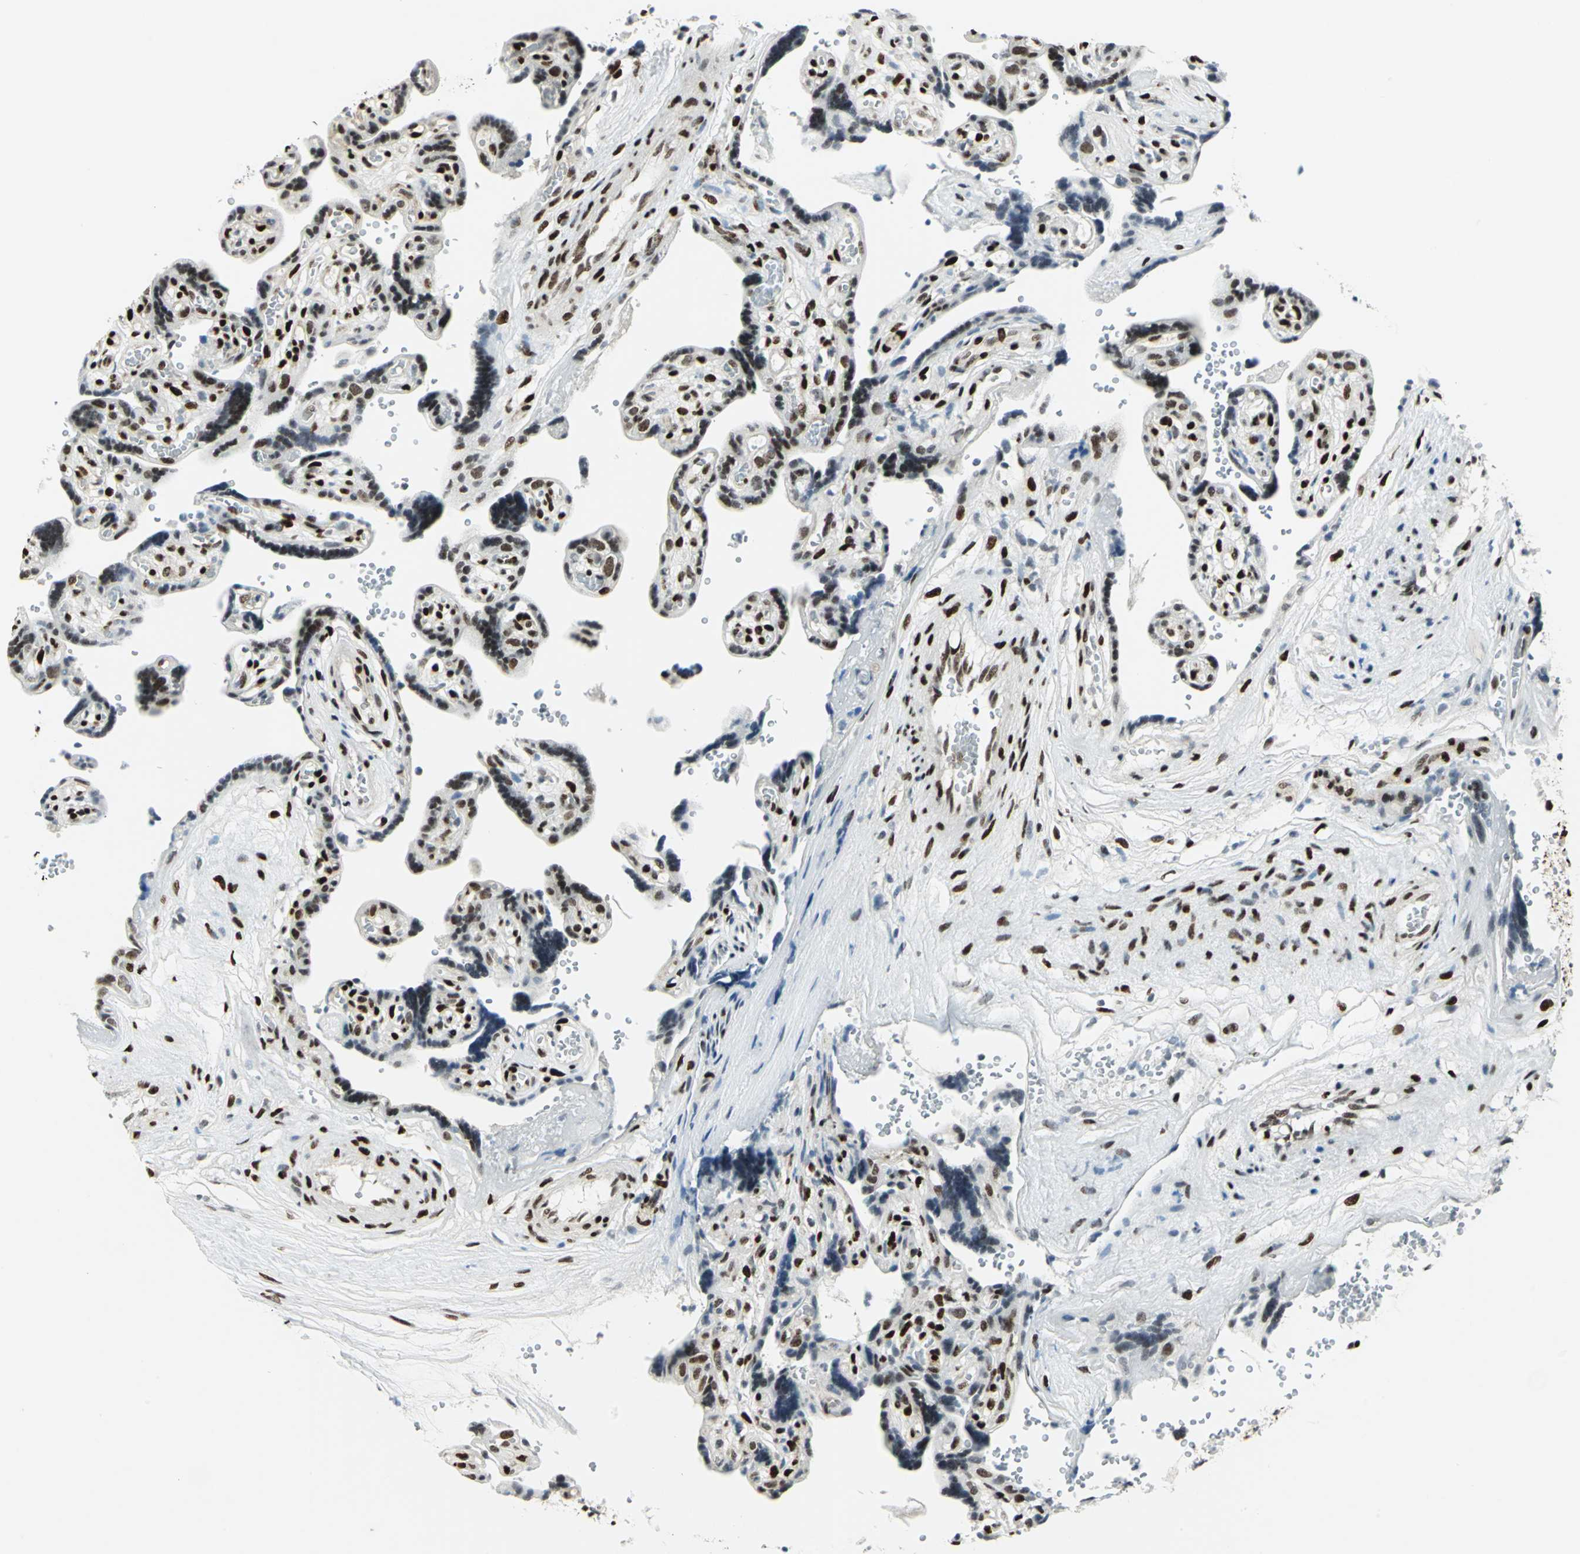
{"staining": {"intensity": "strong", "quantity": ">75%", "location": "nuclear"}, "tissue": "placenta", "cell_type": "Decidual cells", "image_type": "normal", "snomed": [{"axis": "morphology", "description": "Normal tissue, NOS"}, {"axis": "topography", "description": "Placenta"}], "caption": "An immunohistochemistry (IHC) micrograph of benign tissue is shown. Protein staining in brown labels strong nuclear positivity in placenta within decidual cells. (IHC, brightfield microscopy, high magnification).", "gene": "MEIS2", "patient": {"sex": "female", "age": 30}}